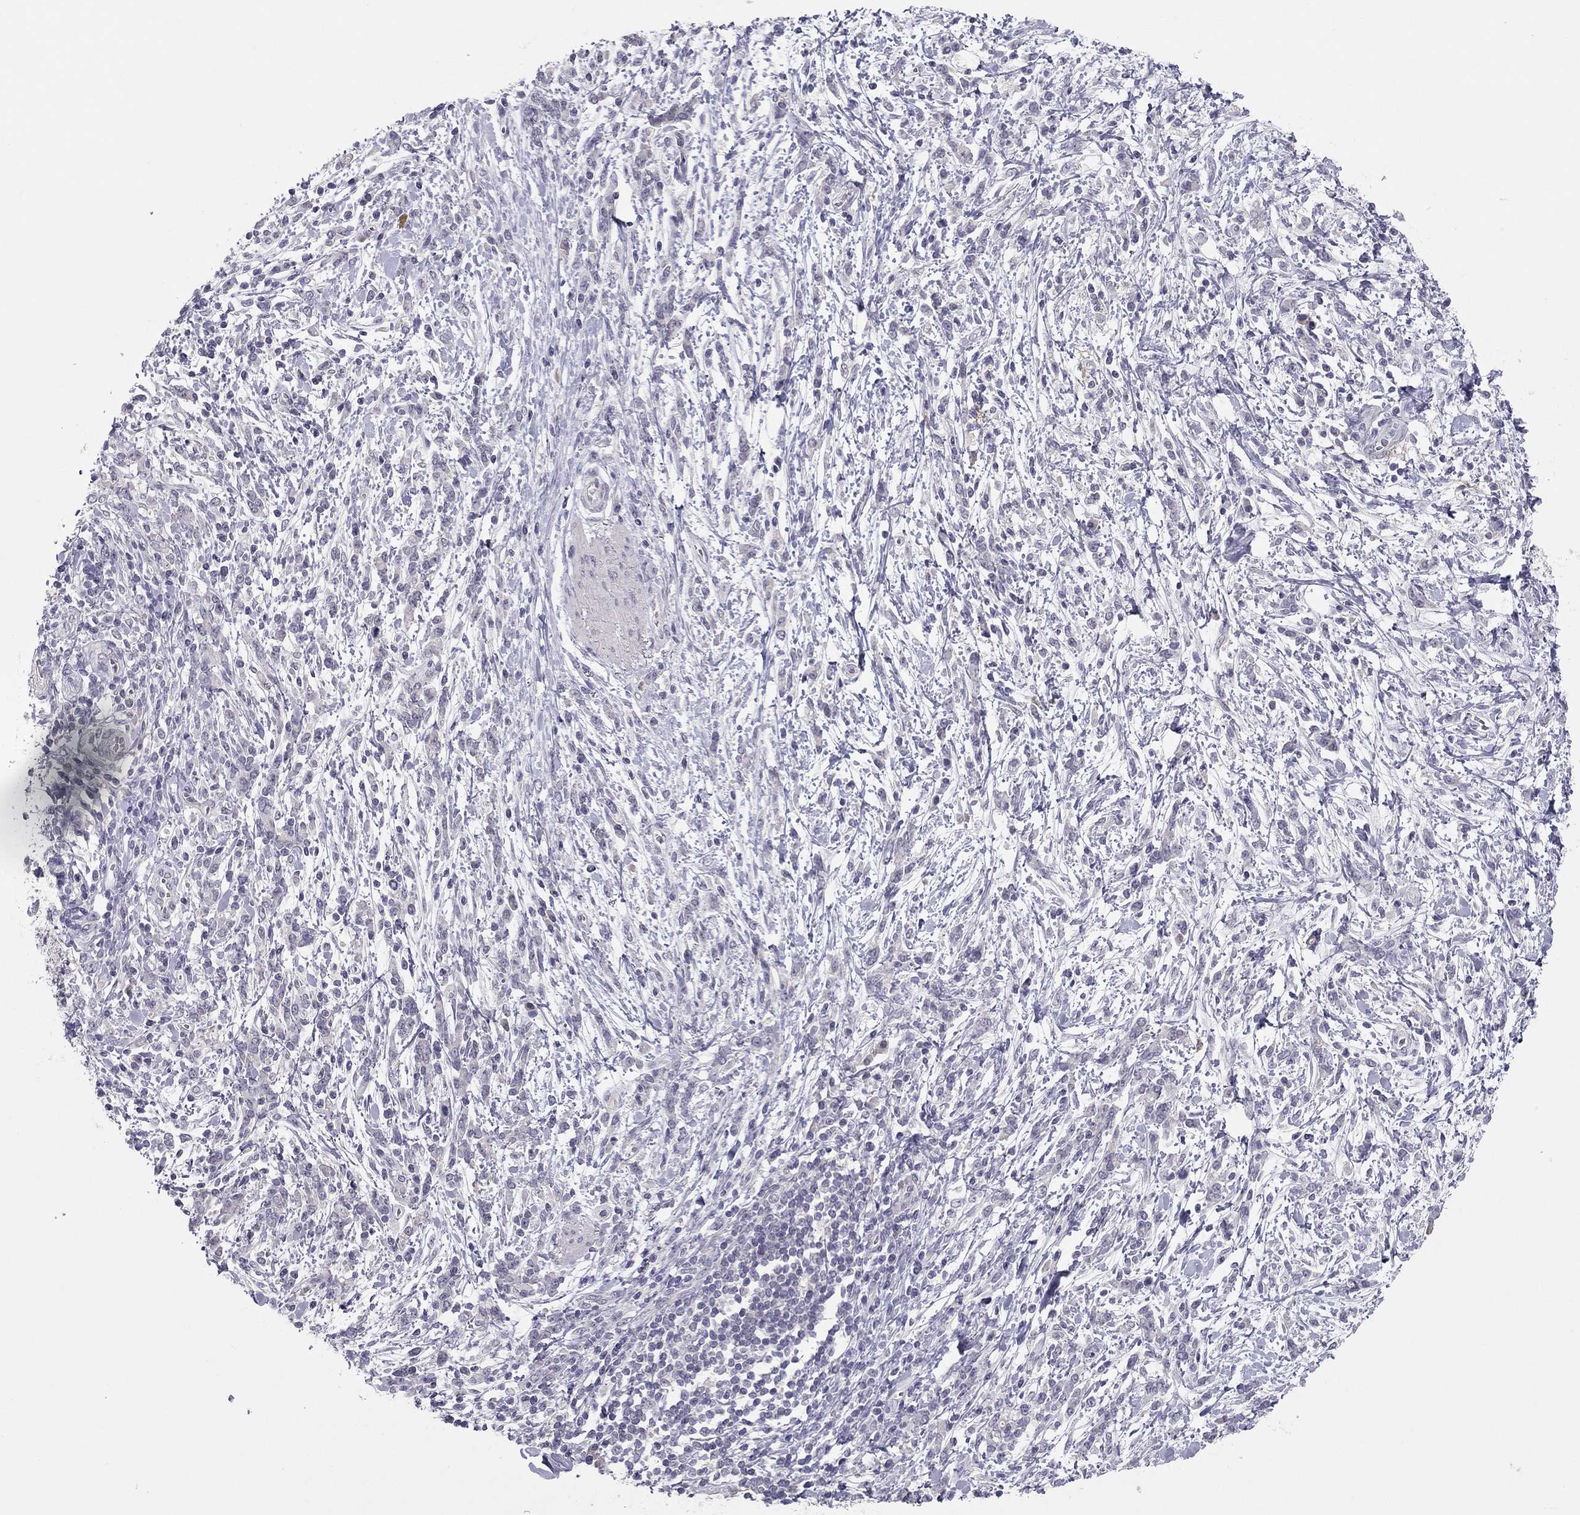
{"staining": {"intensity": "negative", "quantity": "none", "location": "none"}, "tissue": "stomach cancer", "cell_type": "Tumor cells", "image_type": "cancer", "snomed": [{"axis": "morphology", "description": "Adenocarcinoma, NOS"}, {"axis": "topography", "description": "Stomach"}], "caption": "This histopathology image is of stomach adenocarcinoma stained with IHC to label a protein in brown with the nuclei are counter-stained blue. There is no expression in tumor cells. (DAB immunohistochemistry (IHC) visualized using brightfield microscopy, high magnification).", "gene": "ADORA2A", "patient": {"sex": "female", "age": 57}}